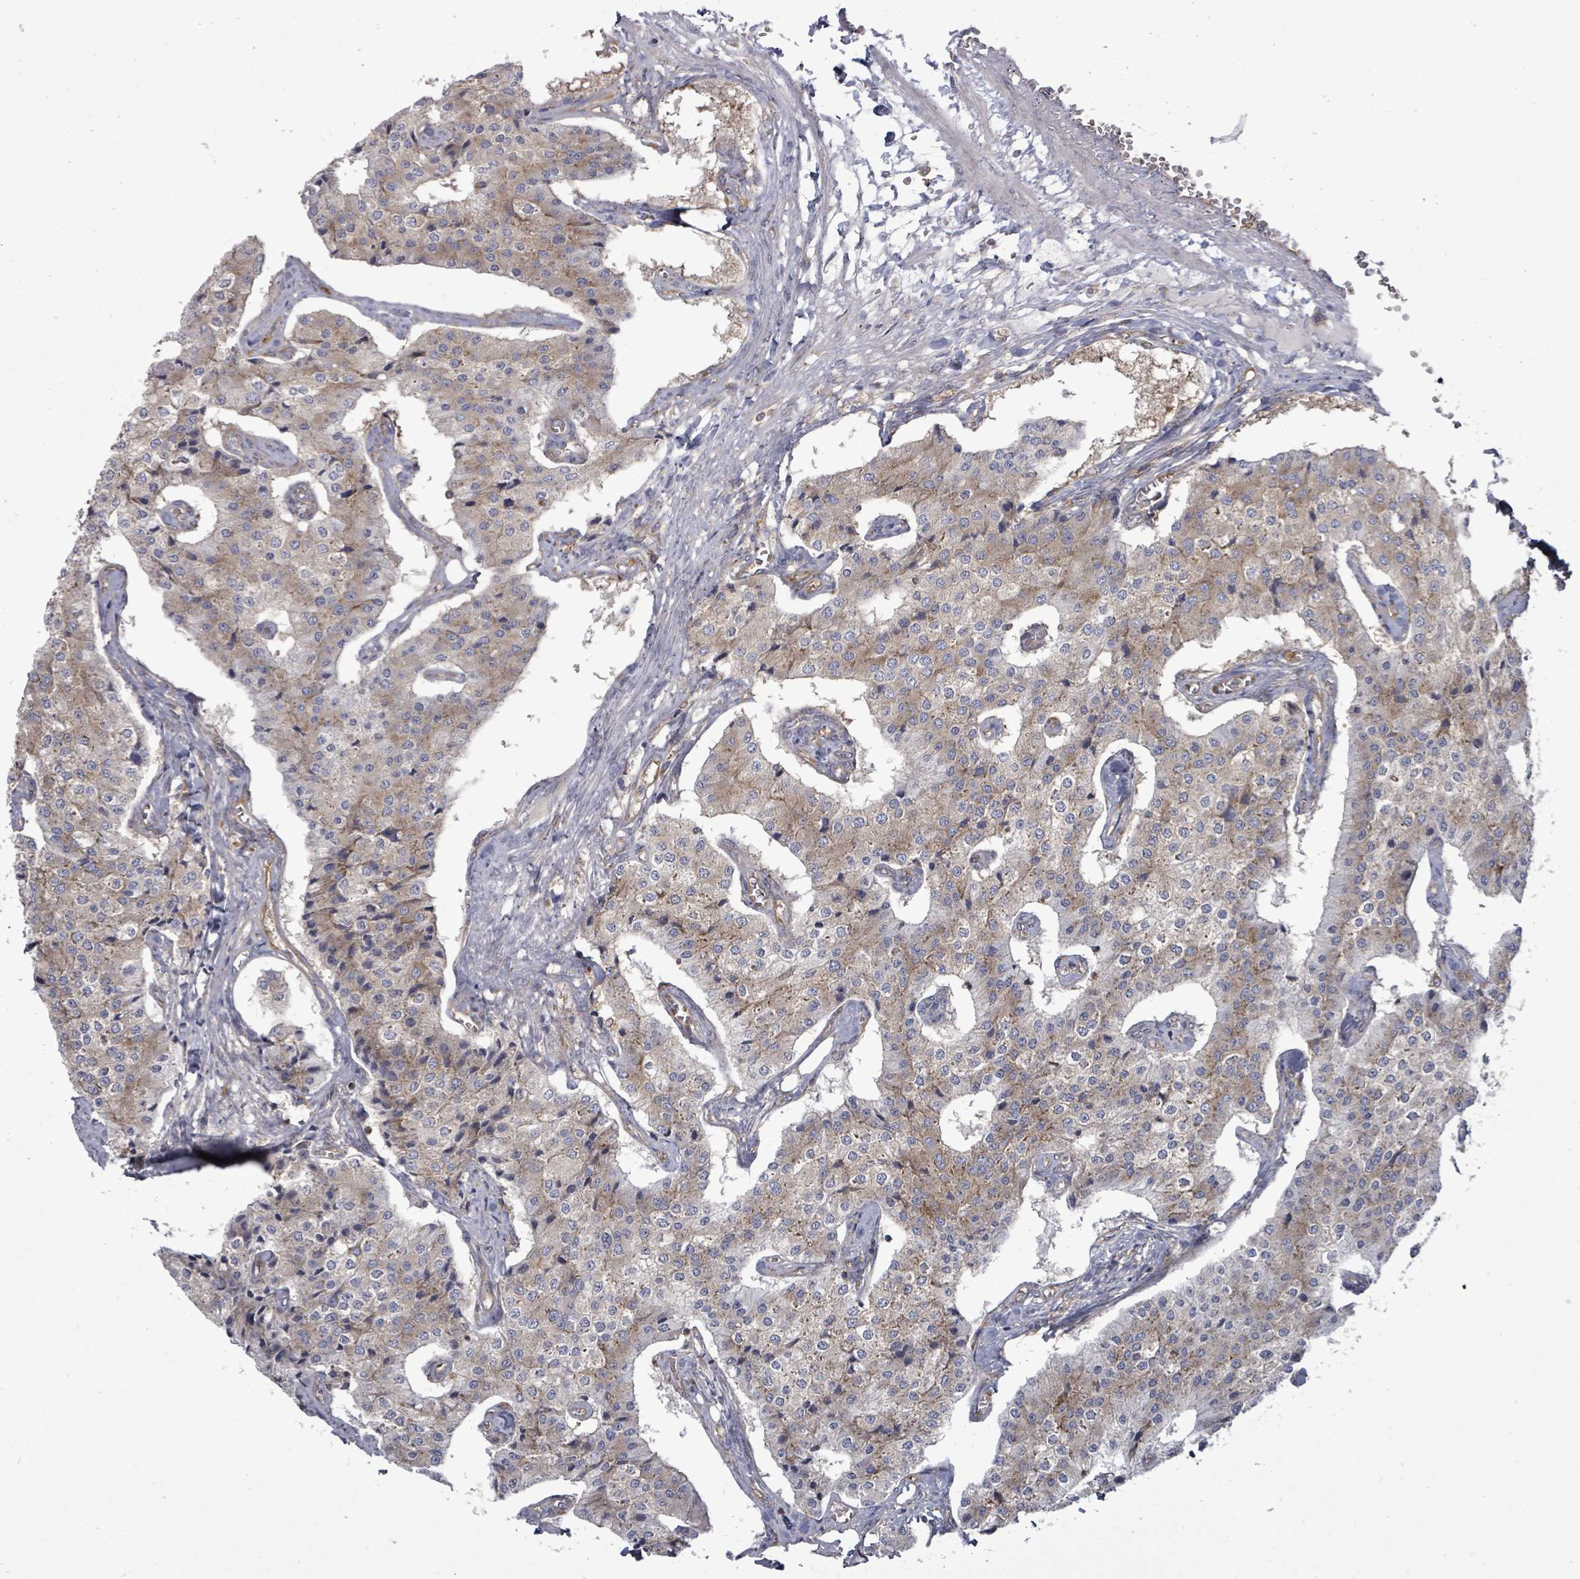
{"staining": {"intensity": "weak", "quantity": "25%-75%", "location": "cytoplasmic/membranous"}, "tissue": "carcinoid", "cell_type": "Tumor cells", "image_type": "cancer", "snomed": [{"axis": "morphology", "description": "Carcinoid, malignant, NOS"}, {"axis": "topography", "description": "Colon"}], "caption": "Immunohistochemical staining of human malignant carcinoid displays low levels of weak cytoplasmic/membranous staining in about 25%-75% of tumor cells.", "gene": "EIF3C", "patient": {"sex": "female", "age": 52}}